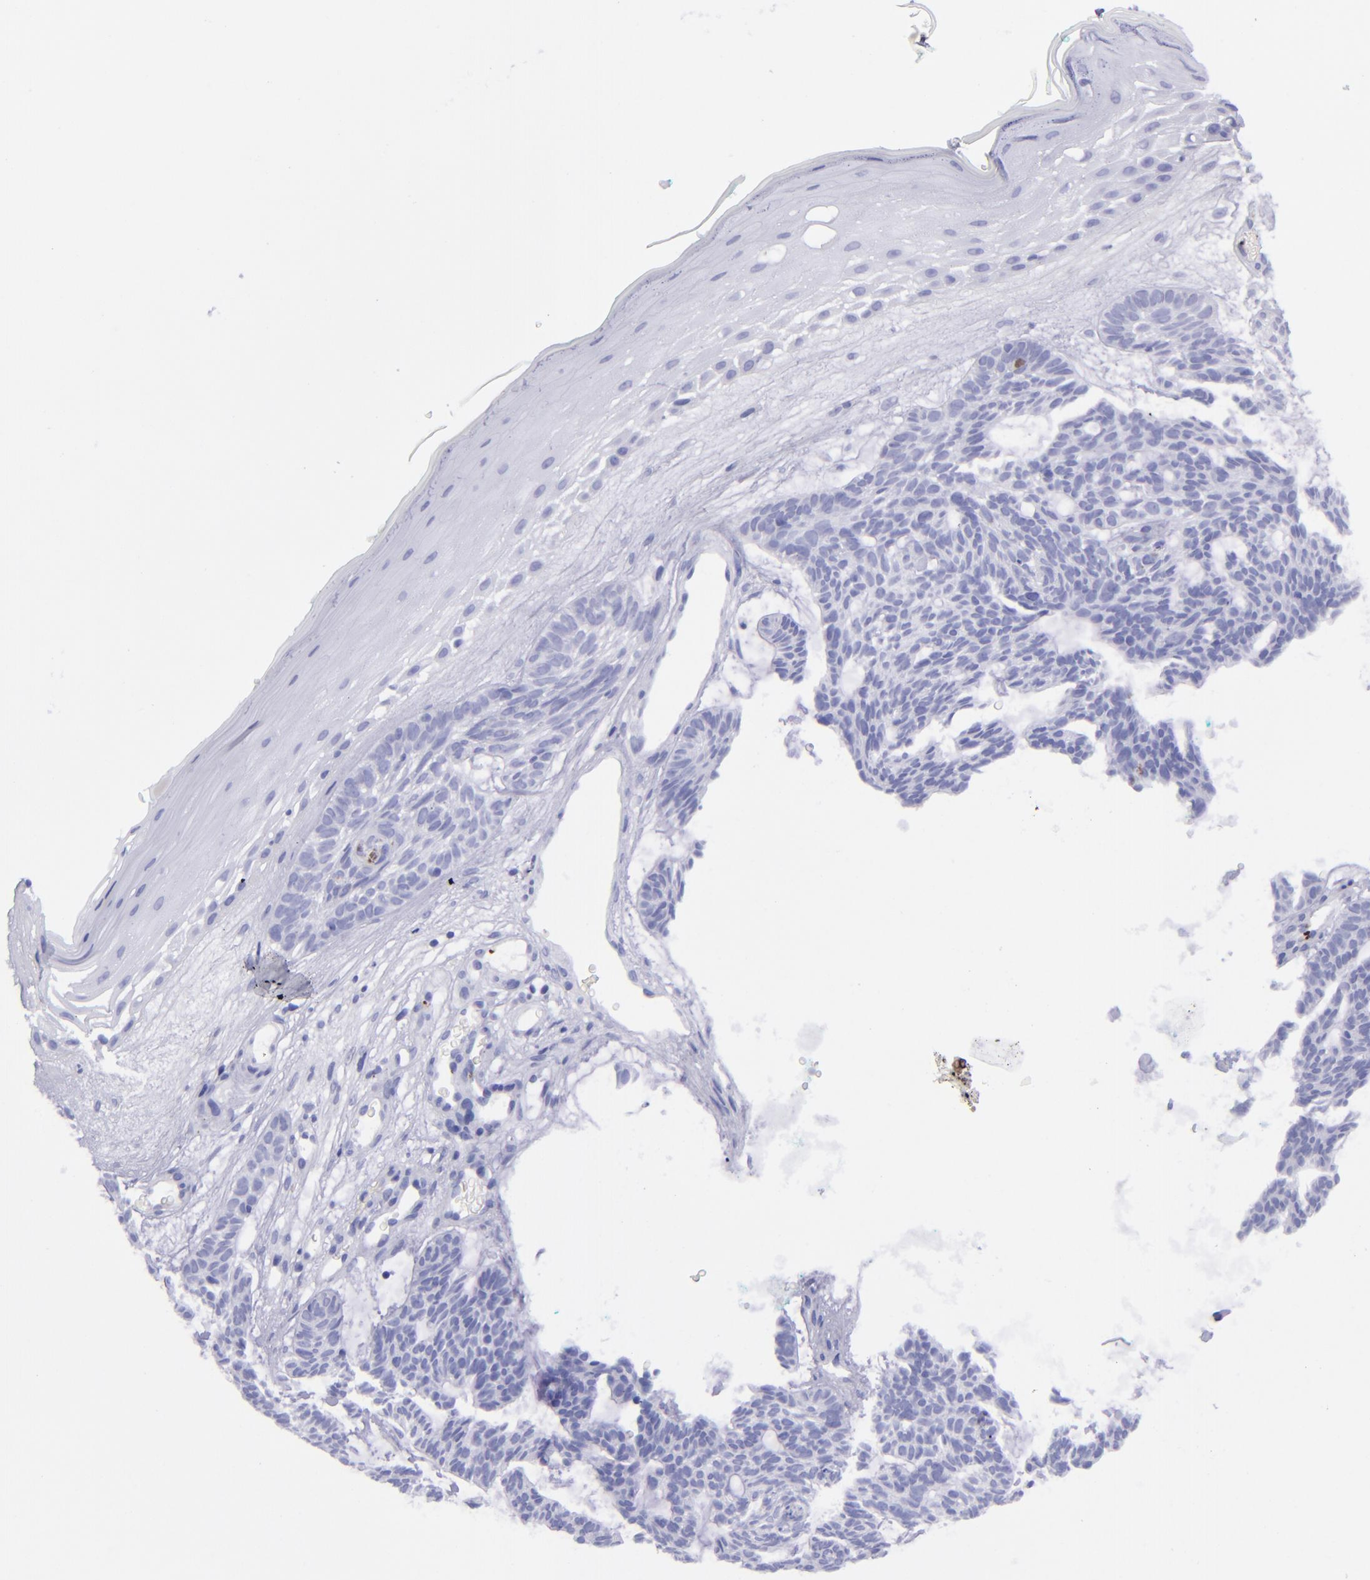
{"staining": {"intensity": "negative", "quantity": "none", "location": "none"}, "tissue": "skin cancer", "cell_type": "Tumor cells", "image_type": "cancer", "snomed": [{"axis": "morphology", "description": "Basal cell carcinoma"}, {"axis": "topography", "description": "Skin"}], "caption": "Tumor cells show no significant expression in skin basal cell carcinoma.", "gene": "EFCAB13", "patient": {"sex": "male", "age": 75}}